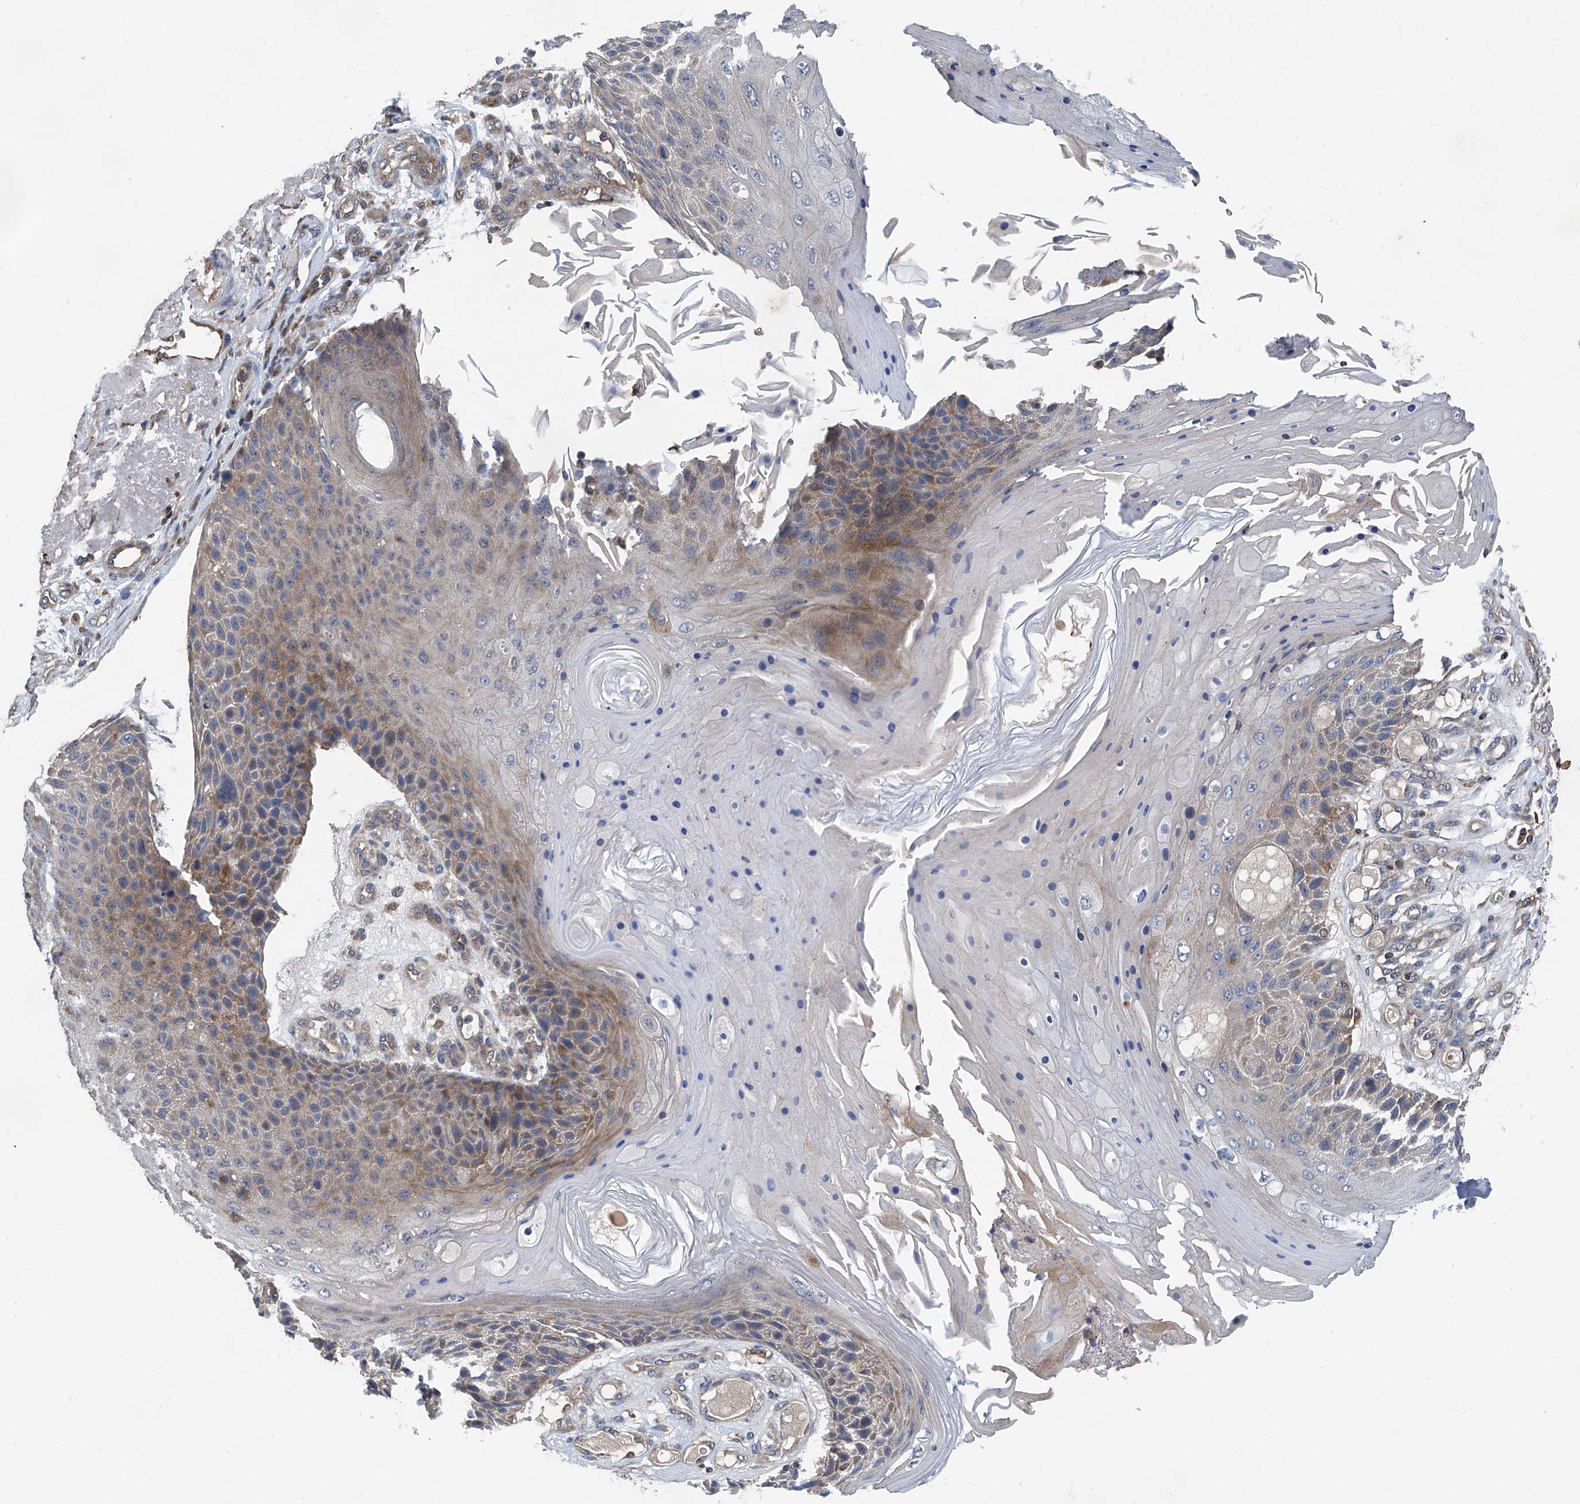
{"staining": {"intensity": "moderate", "quantity": "25%-75%", "location": "cytoplasmic/membranous"}, "tissue": "skin cancer", "cell_type": "Tumor cells", "image_type": "cancer", "snomed": [{"axis": "morphology", "description": "Squamous cell carcinoma, NOS"}, {"axis": "topography", "description": "Skin"}], "caption": "This photomicrograph reveals squamous cell carcinoma (skin) stained with immunohistochemistry (IHC) to label a protein in brown. The cytoplasmic/membranous of tumor cells show moderate positivity for the protein. Nuclei are counter-stained blue.", "gene": "TRIM38", "patient": {"sex": "female", "age": 88}}